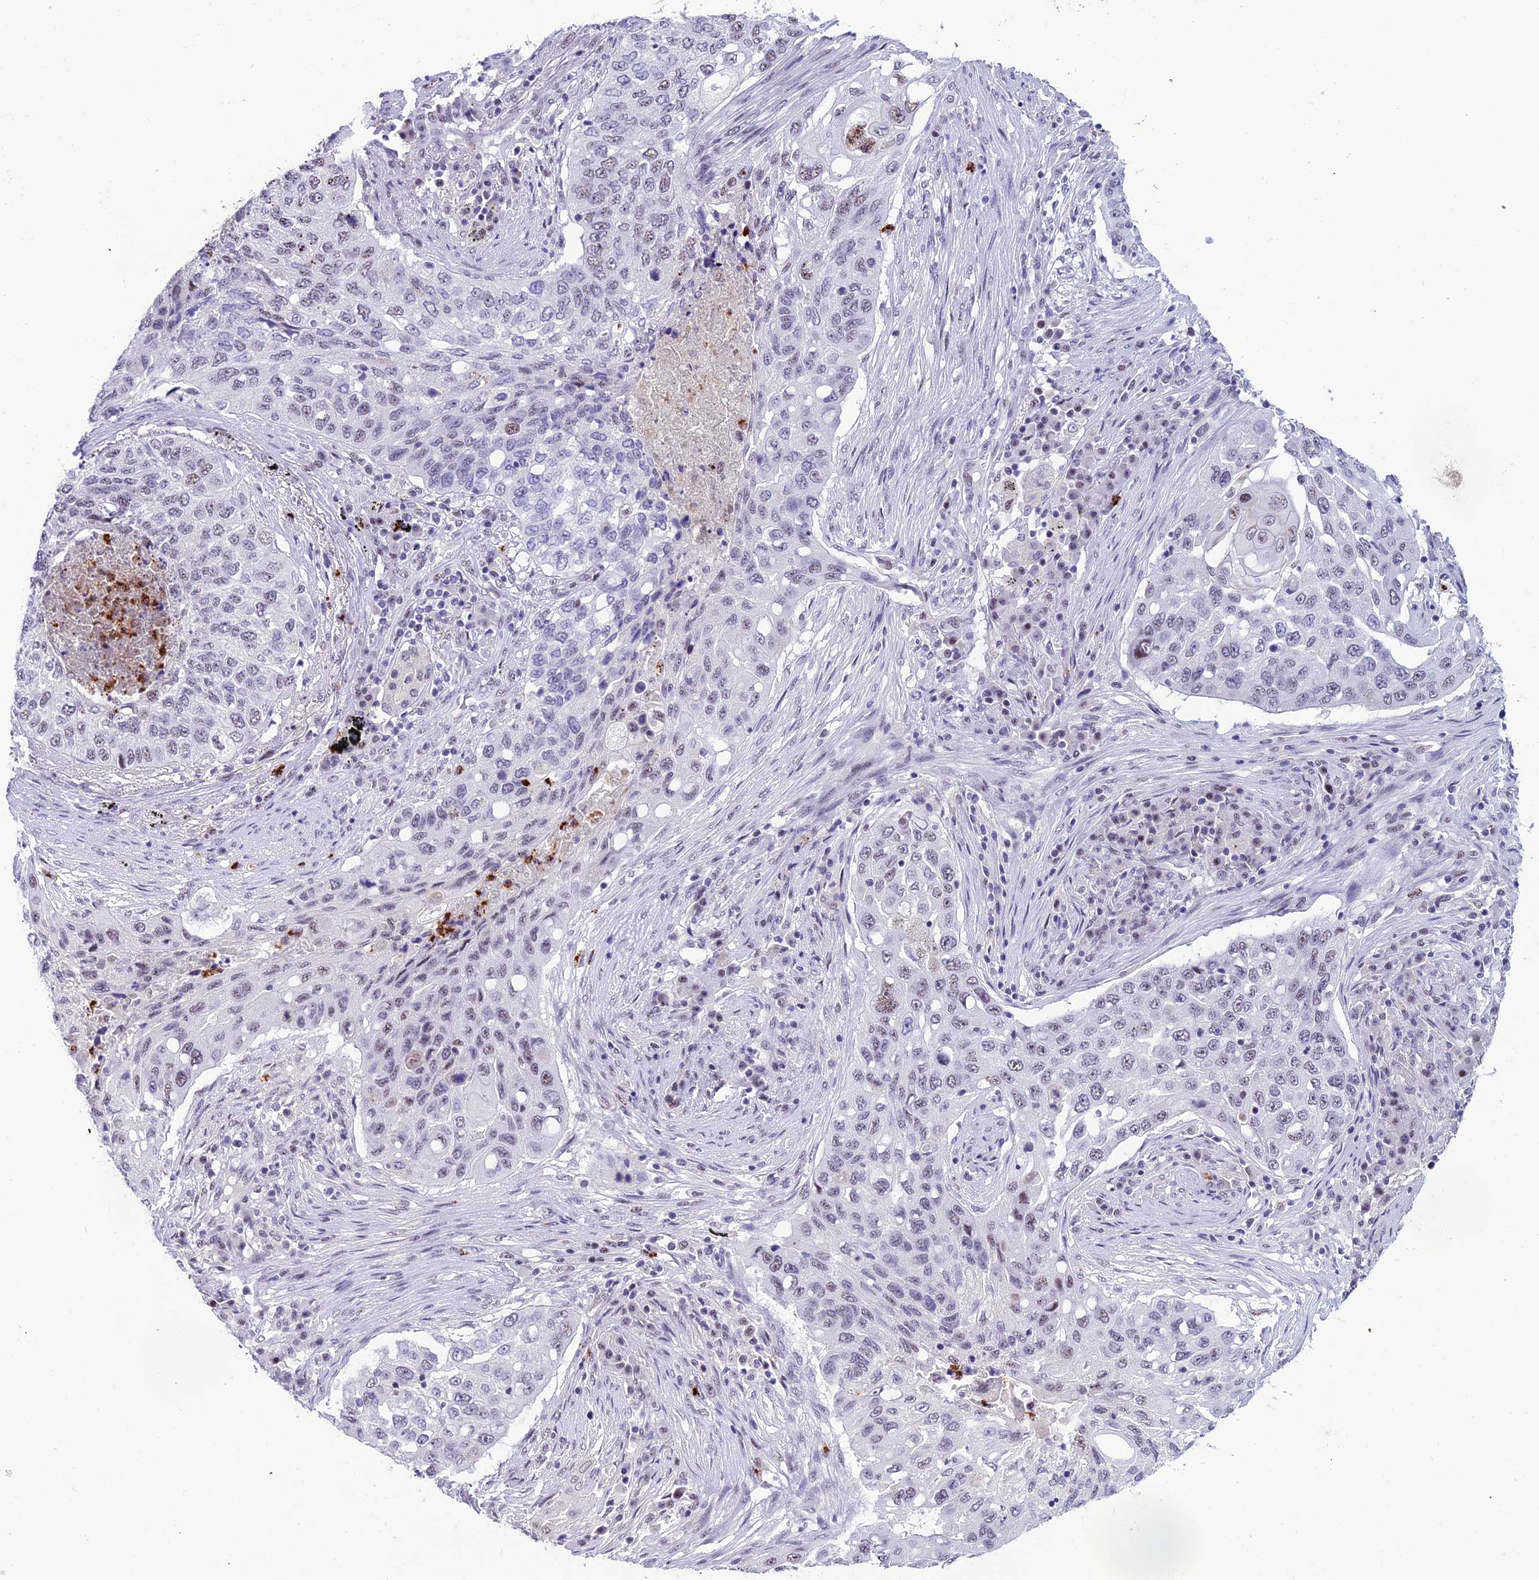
{"staining": {"intensity": "weak", "quantity": "<25%", "location": "nuclear"}, "tissue": "lung cancer", "cell_type": "Tumor cells", "image_type": "cancer", "snomed": [{"axis": "morphology", "description": "Squamous cell carcinoma, NOS"}, {"axis": "topography", "description": "Lung"}], "caption": "The histopathology image demonstrates no staining of tumor cells in lung cancer.", "gene": "MFSD2B", "patient": {"sex": "female", "age": 63}}